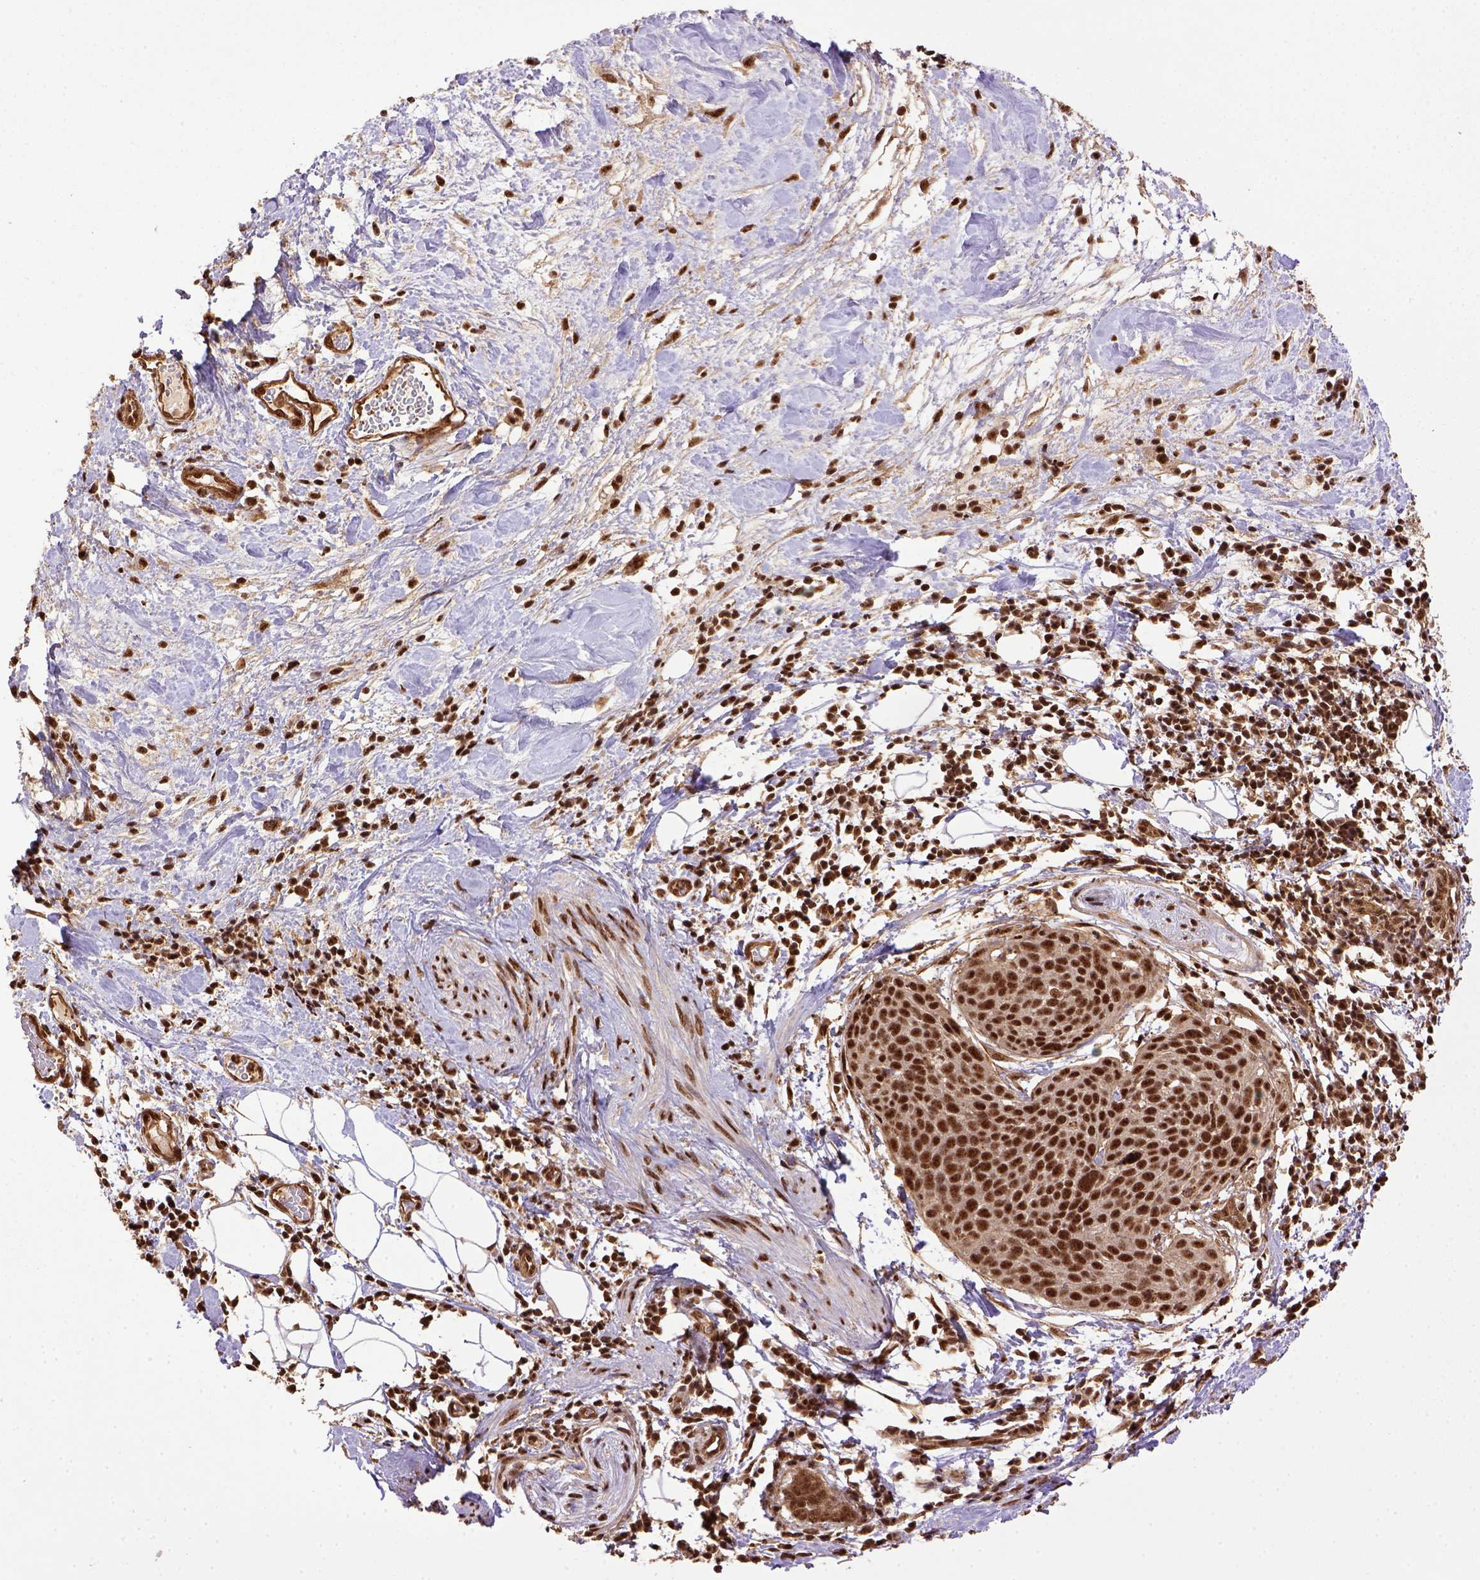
{"staining": {"intensity": "strong", "quantity": ">75%", "location": "nuclear"}, "tissue": "cervical cancer", "cell_type": "Tumor cells", "image_type": "cancer", "snomed": [{"axis": "morphology", "description": "Squamous cell carcinoma, NOS"}, {"axis": "topography", "description": "Cervix"}], "caption": "Protein staining by immunohistochemistry (IHC) demonstrates strong nuclear staining in approximately >75% of tumor cells in squamous cell carcinoma (cervical).", "gene": "PPIG", "patient": {"sex": "female", "age": 39}}